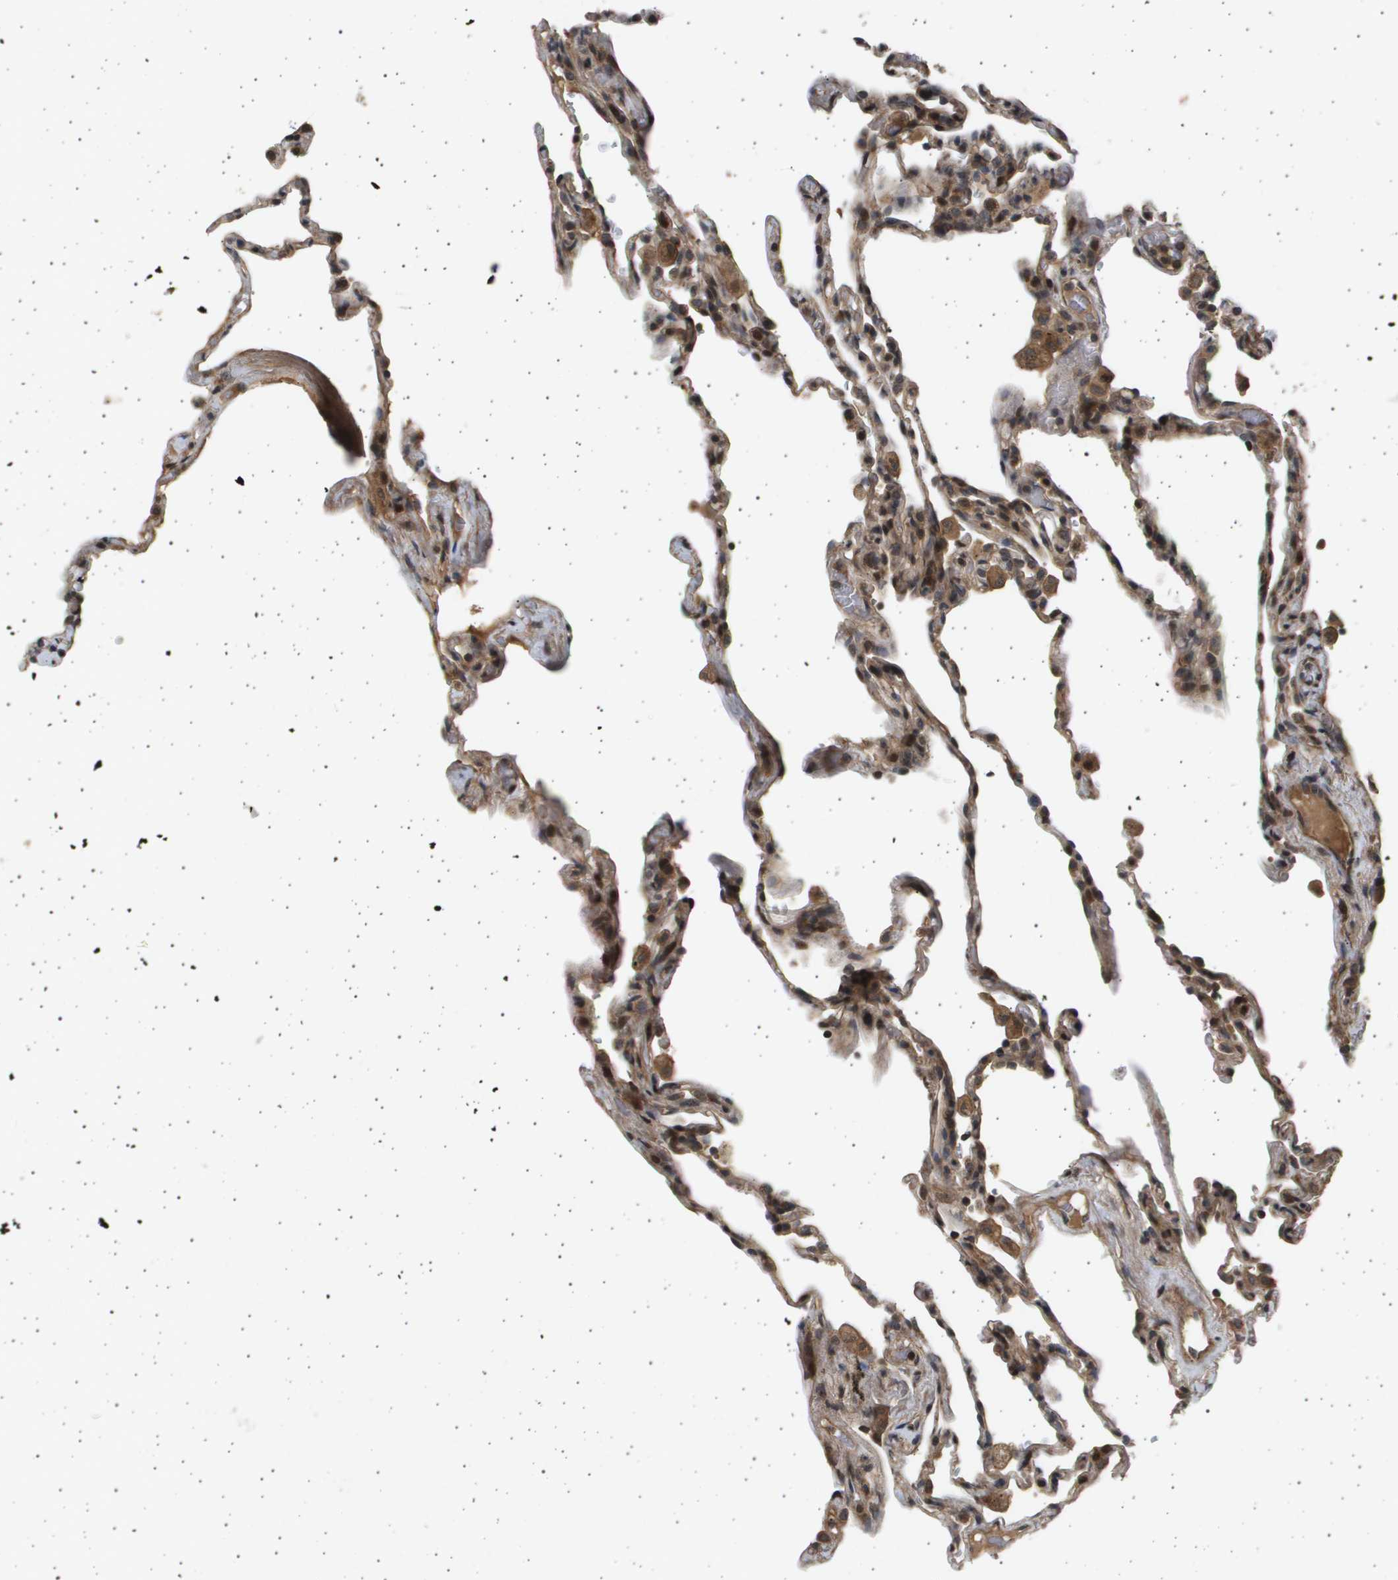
{"staining": {"intensity": "moderate", "quantity": "<25%", "location": "cytoplasmic/membranous"}, "tissue": "lung", "cell_type": "Alveolar cells", "image_type": "normal", "snomed": [{"axis": "morphology", "description": "Normal tissue, NOS"}, {"axis": "topography", "description": "Lung"}], "caption": "Moderate cytoplasmic/membranous staining is identified in about <25% of alveolar cells in unremarkable lung.", "gene": "TNRC6A", "patient": {"sex": "male", "age": 59}}